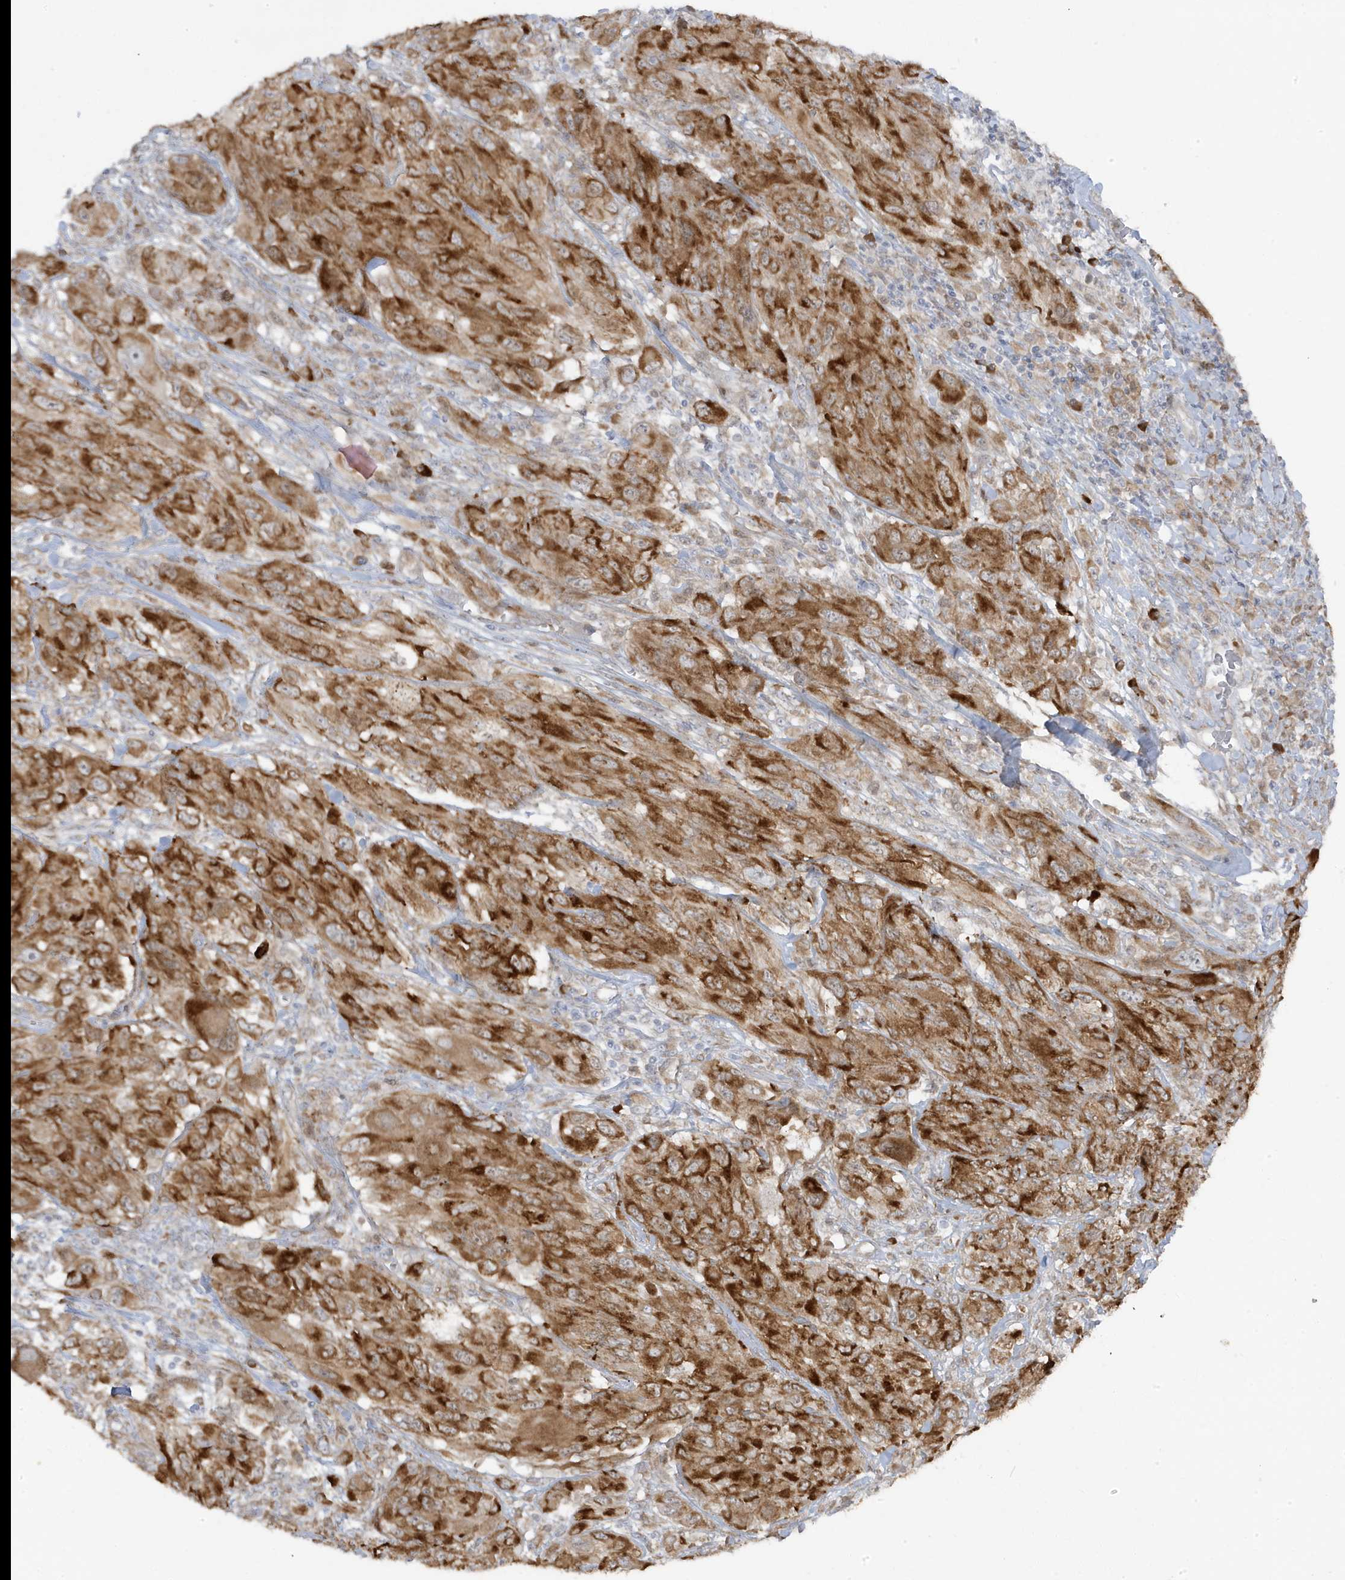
{"staining": {"intensity": "strong", "quantity": ">75%", "location": "cytoplasmic/membranous"}, "tissue": "melanoma", "cell_type": "Tumor cells", "image_type": "cancer", "snomed": [{"axis": "morphology", "description": "Malignant melanoma, NOS"}, {"axis": "topography", "description": "Skin"}], "caption": "High-power microscopy captured an immunohistochemistry photomicrograph of melanoma, revealing strong cytoplasmic/membranous positivity in approximately >75% of tumor cells.", "gene": "ZNF654", "patient": {"sex": "female", "age": 91}}